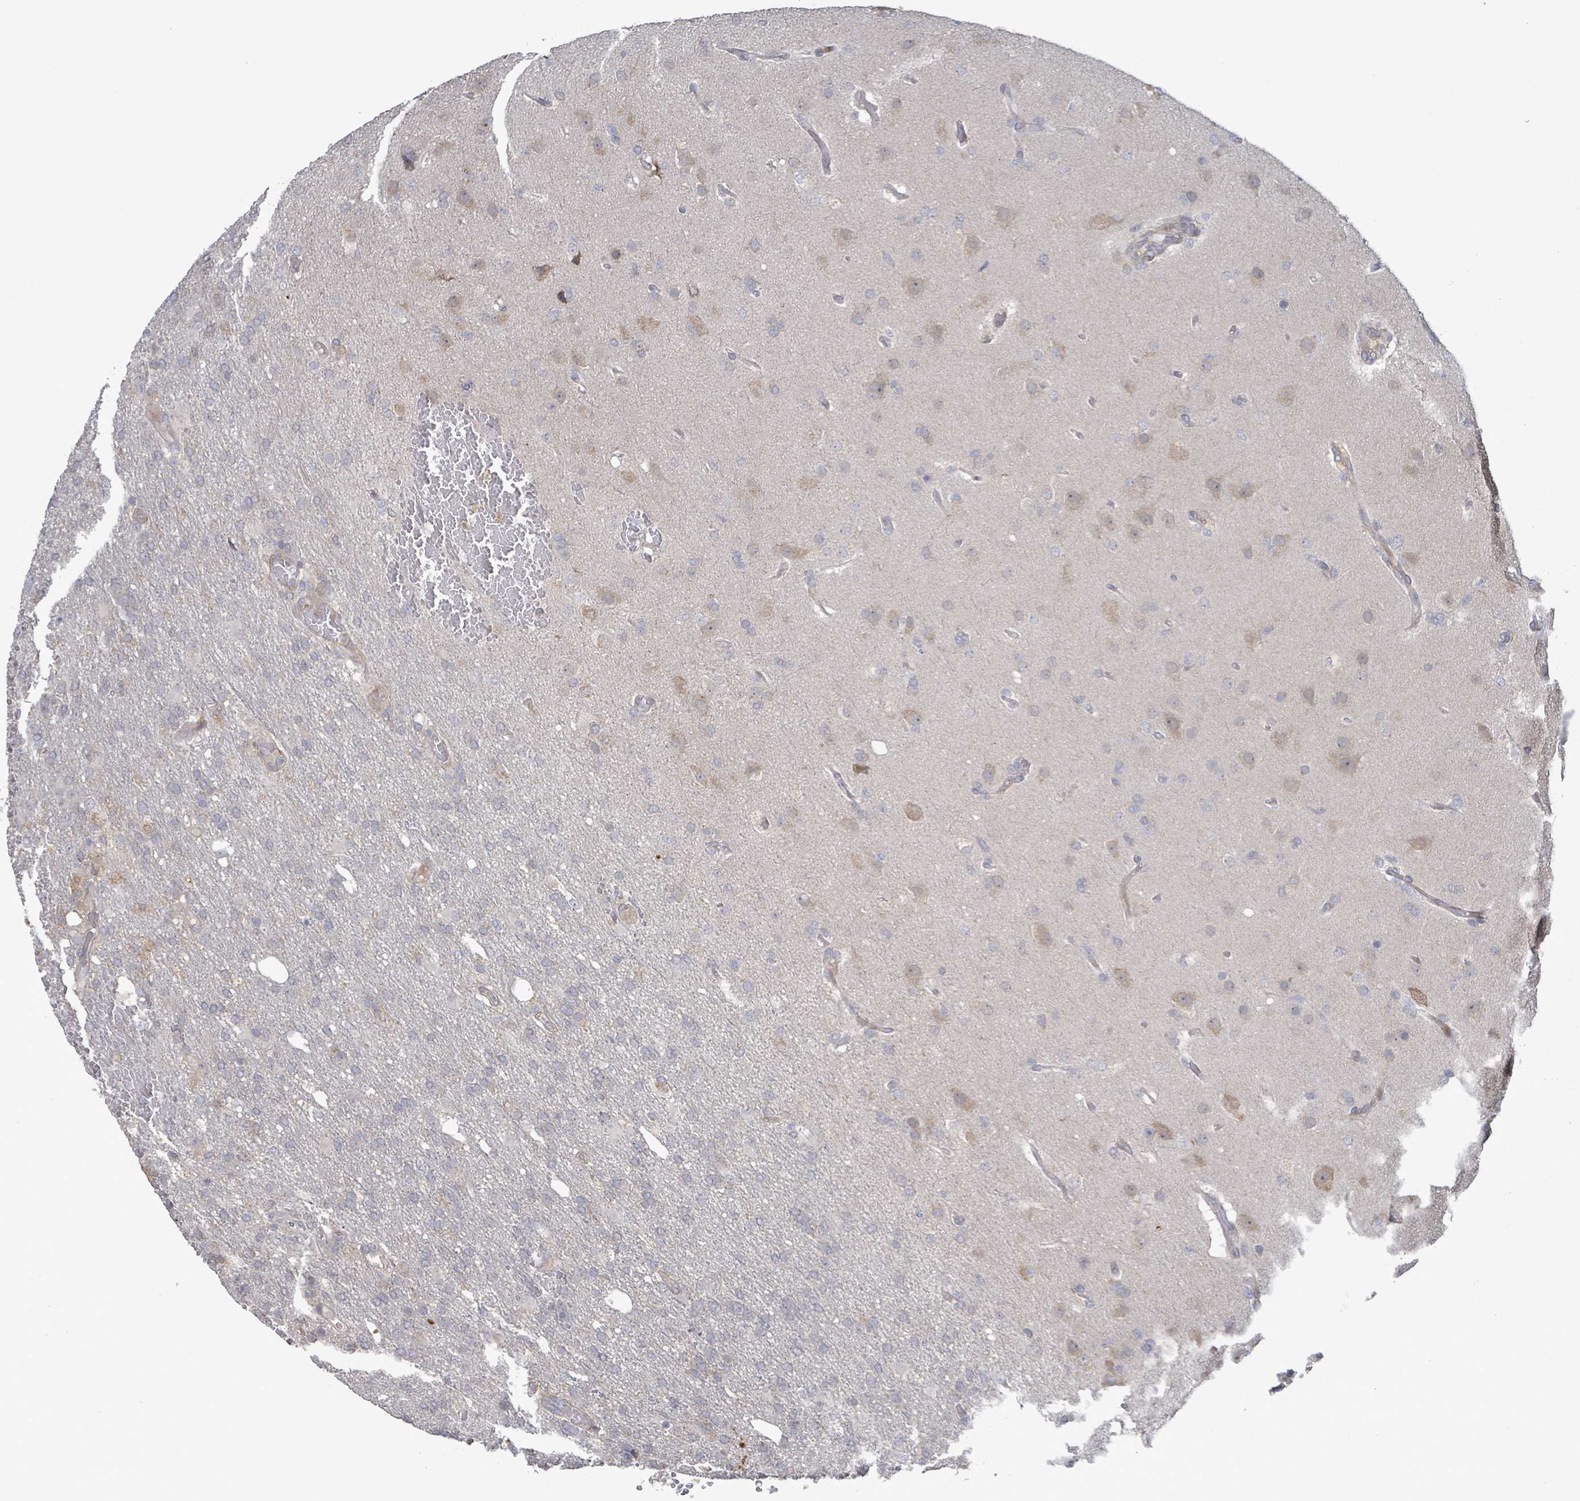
{"staining": {"intensity": "negative", "quantity": "none", "location": "none"}, "tissue": "glioma", "cell_type": "Tumor cells", "image_type": "cancer", "snomed": [{"axis": "morphology", "description": "Glioma, malignant, High grade"}, {"axis": "topography", "description": "Brain"}], "caption": "Tumor cells show no significant protein positivity in glioma.", "gene": "SLIT3", "patient": {"sex": "female", "age": 74}}